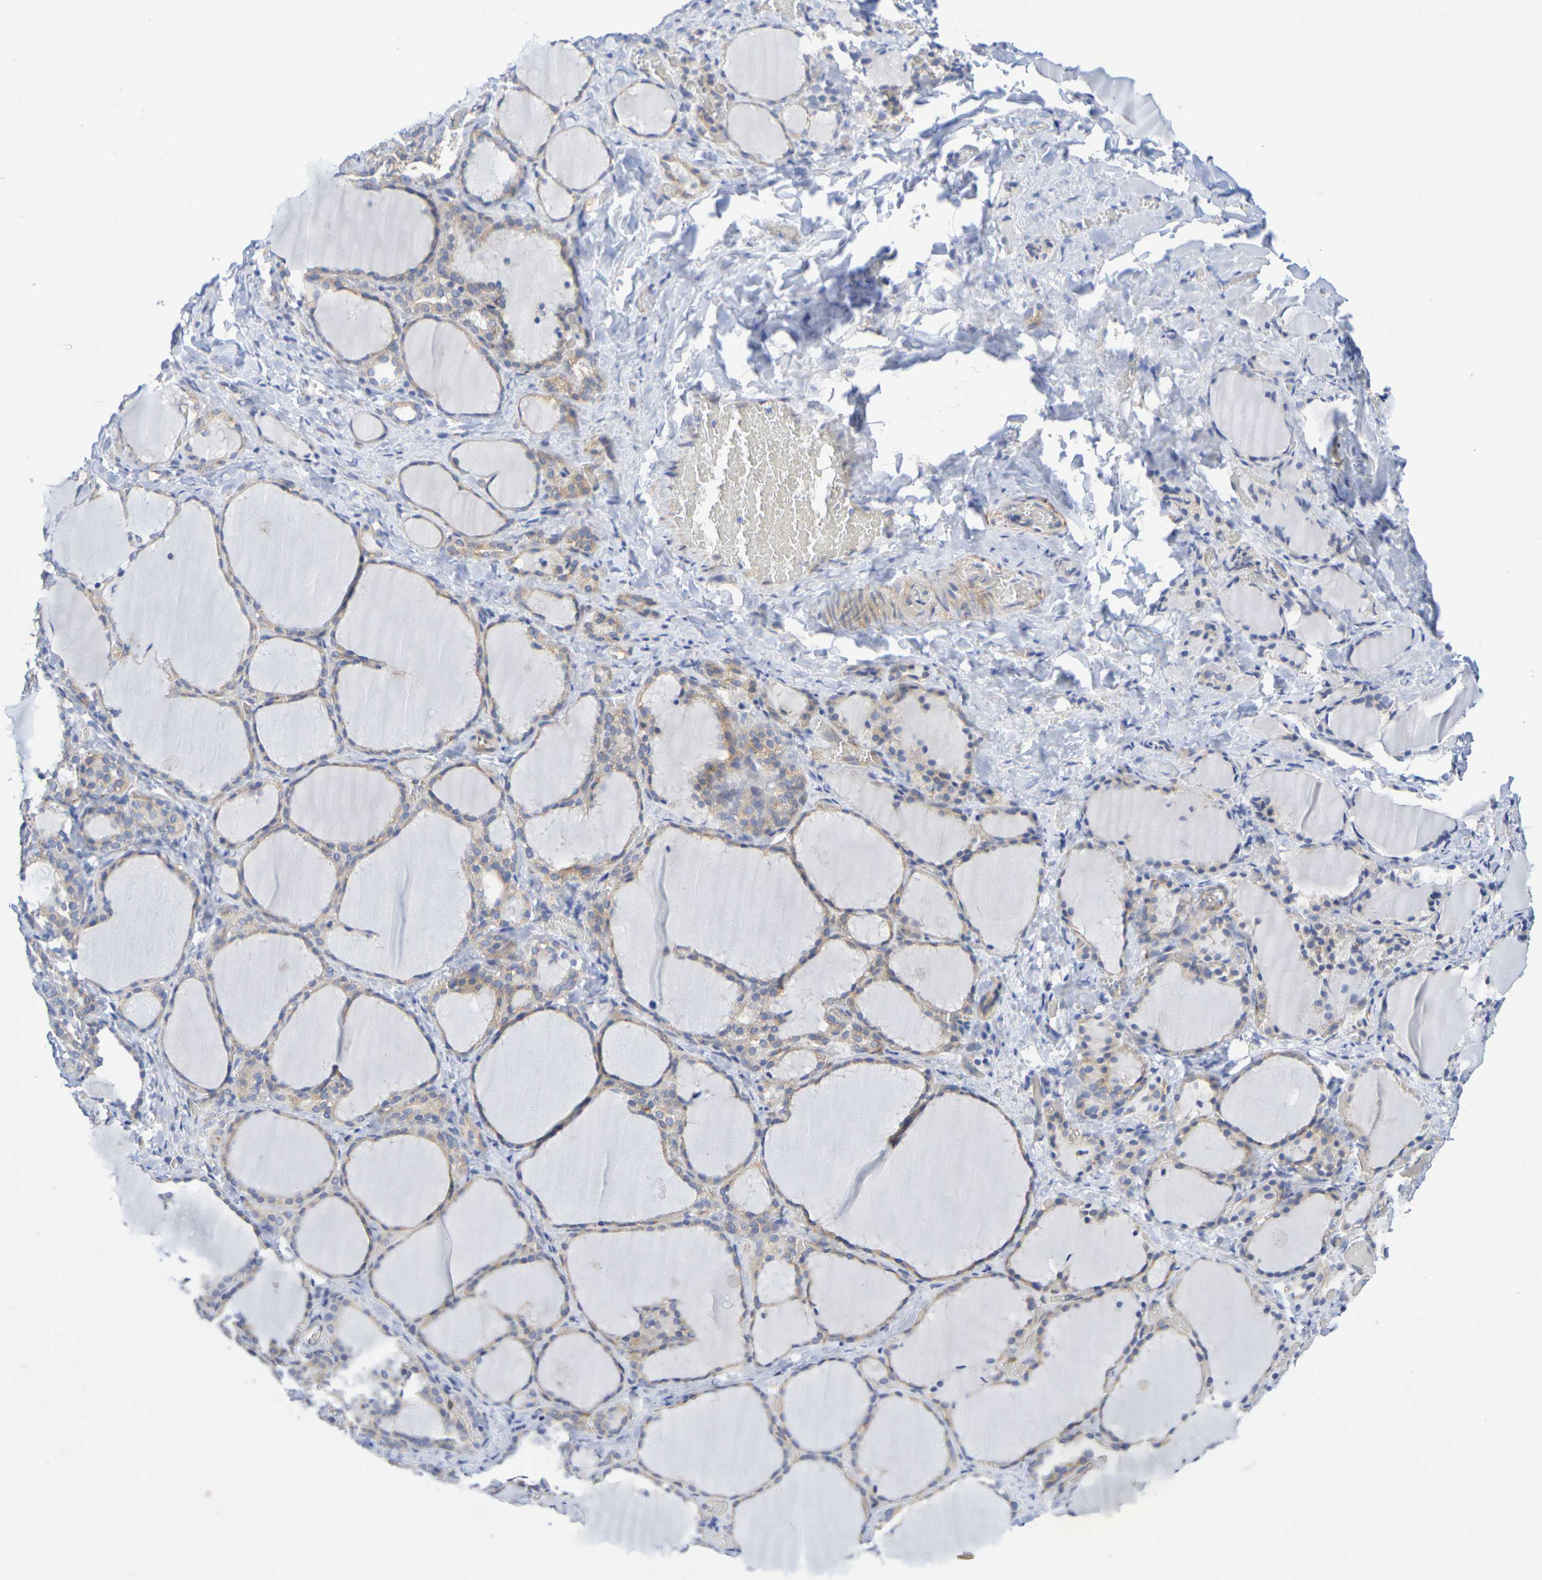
{"staining": {"intensity": "moderate", "quantity": ">75%", "location": "cytoplasmic/membranous"}, "tissue": "thyroid gland", "cell_type": "Glandular cells", "image_type": "normal", "snomed": [{"axis": "morphology", "description": "Normal tissue, NOS"}, {"axis": "morphology", "description": "Papillary adenocarcinoma, NOS"}, {"axis": "topography", "description": "Thyroid gland"}], "caption": "High-magnification brightfield microscopy of unremarkable thyroid gland stained with DAB (3,3'-diaminobenzidine) (brown) and counterstained with hematoxylin (blue). glandular cells exhibit moderate cytoplasmic/membranous staining is identified in approximately>75% of cells.", "gene": "TMCC3", "patient": {"sex": "female", "age": 30}}